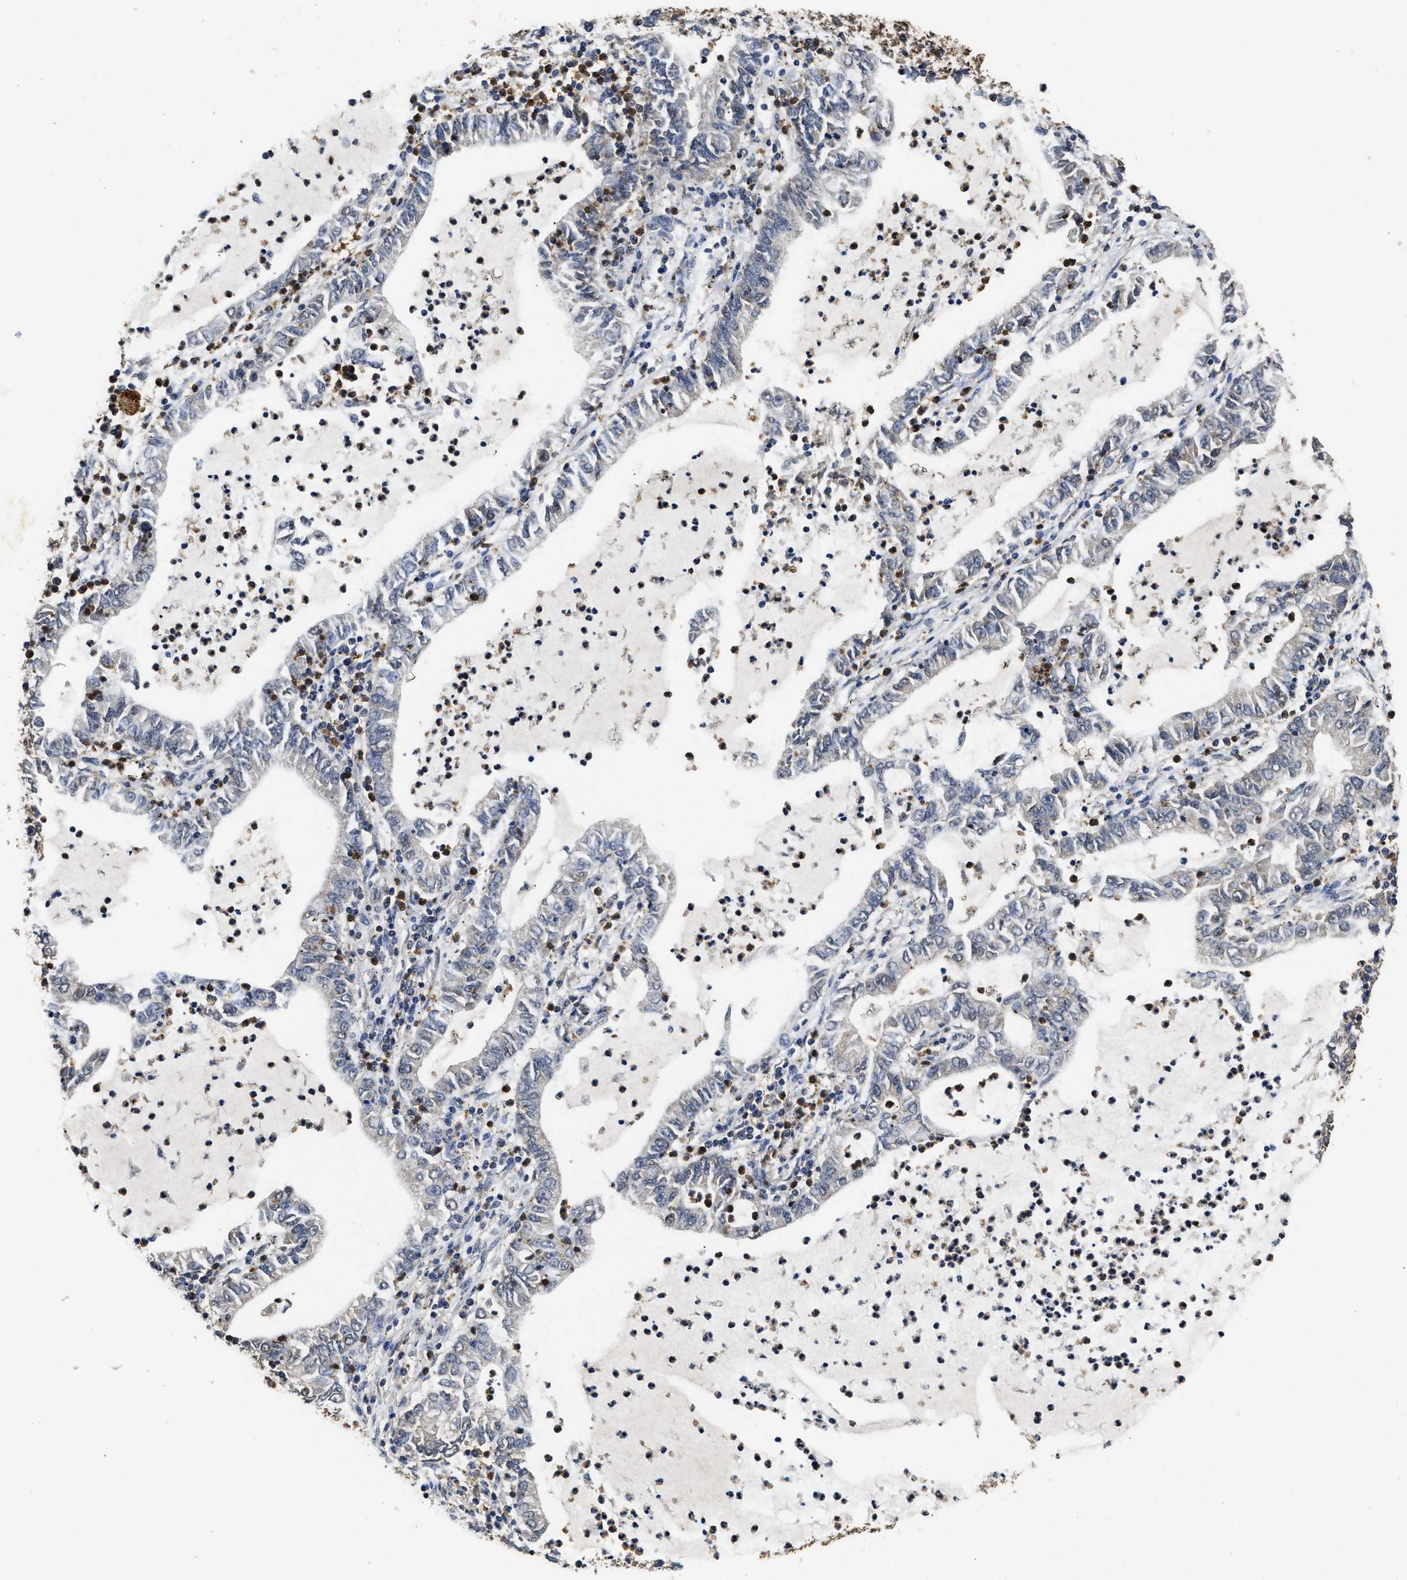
{"staining": {"intensity": "moderate", "quantity": "25%-75%", "location": "cytoplasmic/membranous"}, "tissue": "lung cancer", "cell_type": "Tumor cells", "image_type": "cancer", "snomed": [{"axis": "morphology", "description": "Adenocarcinoma, NOS"}, {"axis": "topography", "description": "Lung"}], "caption": "Immunohistochemical staining of human lung cancer (adenocarcinoma) demonstrates moderate cytoplasmic/membranous protein staining in approximately 25%-75% of tumor cells. The protein of interest is stained brown, and the nuclei are stained in blue (DAB (3,3'-diaminobenzidine) IHC with brightfield microscopy, high magnification).", "gene": "CTNNA1", "patient": {"sex": "female", "age": 51}}